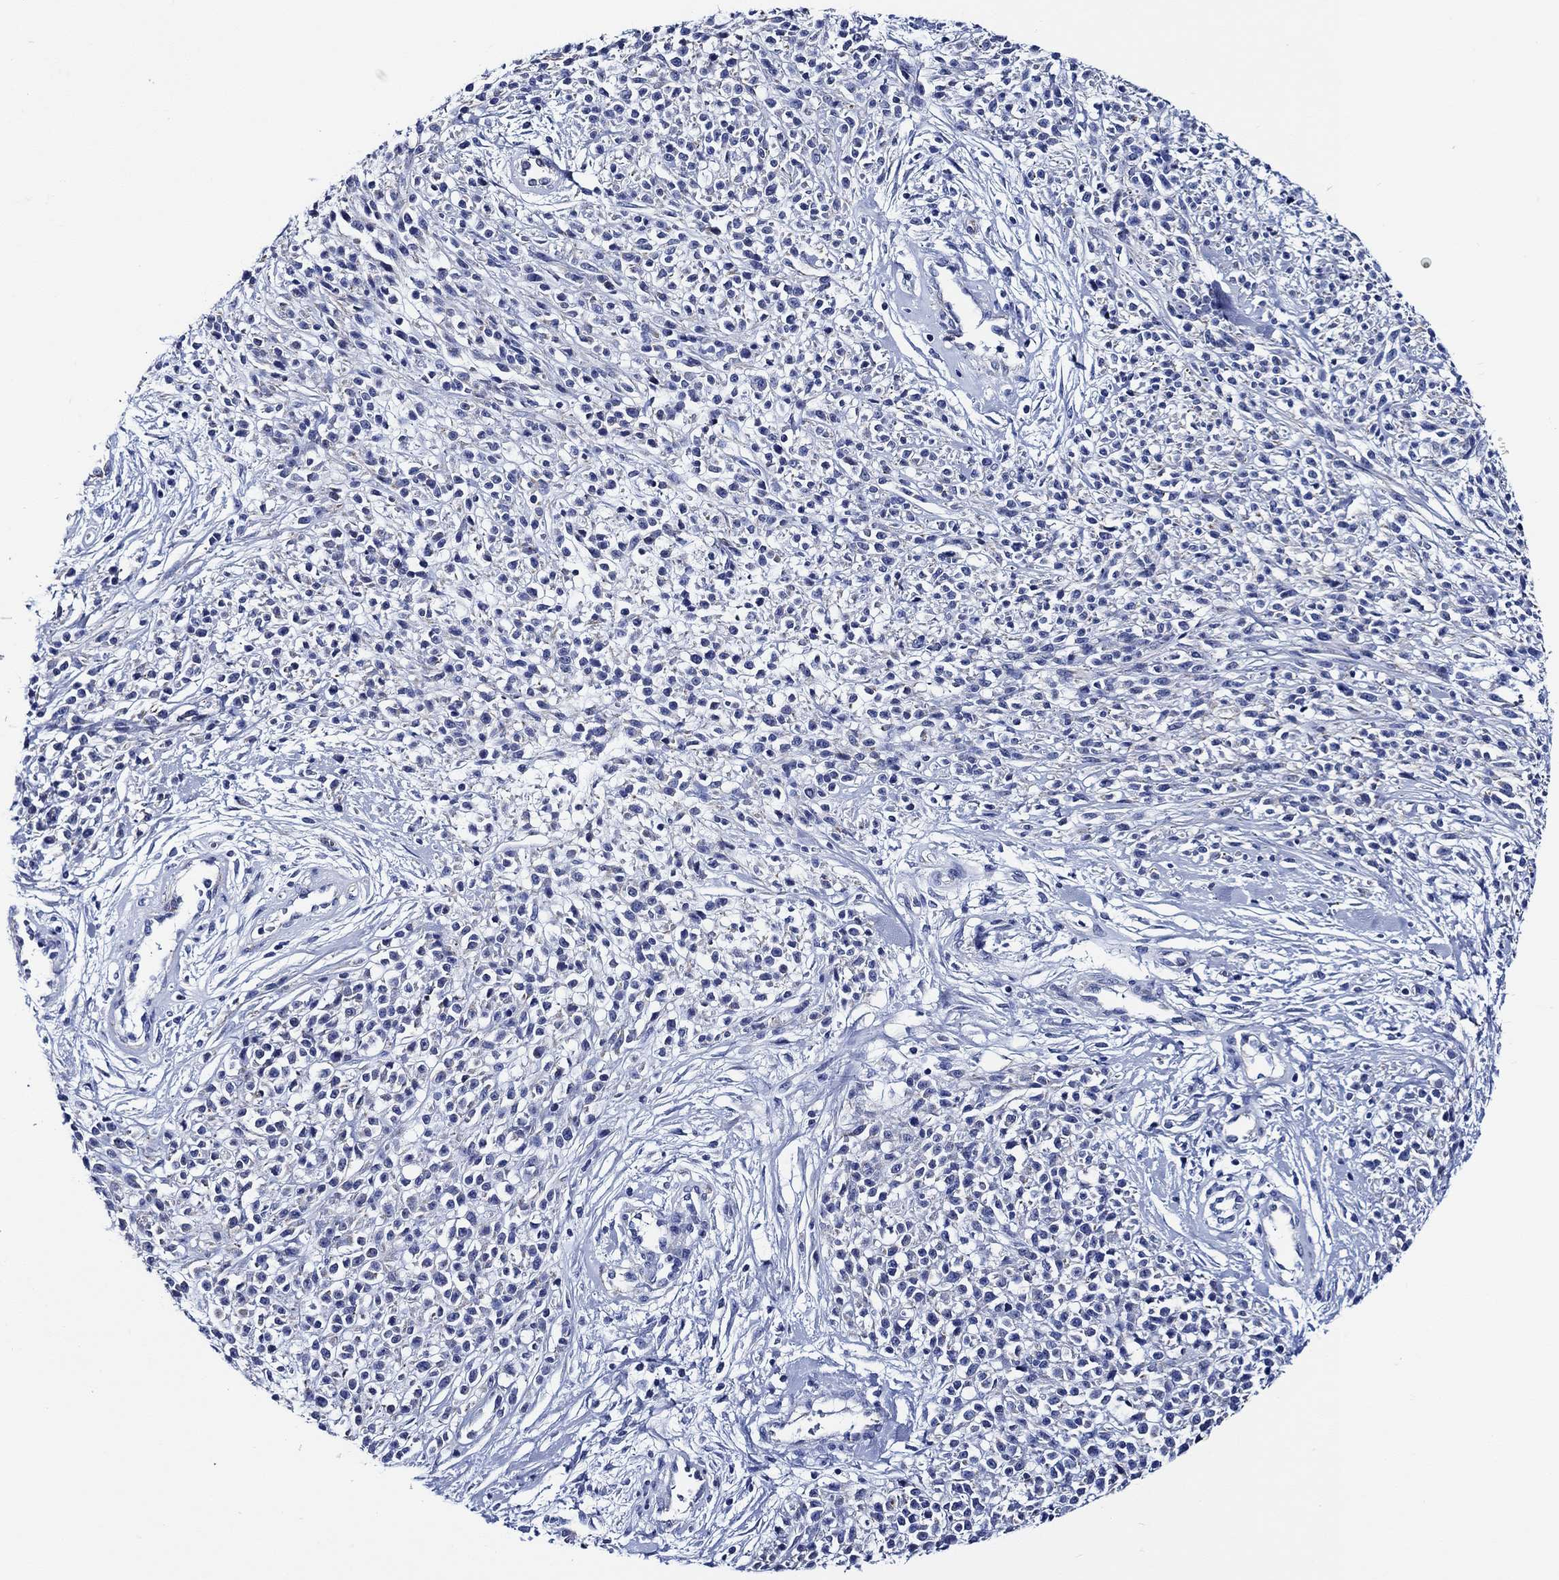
{"staining": {"intensity": "negative", "quantity": "none", "location": "none"}, "tissue": "melanoma", "cell_type": "Tumor cells", "image_type": "cancer", "snomed": [{"axis": "morphology", "description": "Malignant melanoma, NOS"}, {"axis": "topography", "description": "Skin"}, {"axis": "topography", "description": "Skin of trunk"}], "caption": "Protein analysis of malignant melanoma demonstrates no significant staining in tumor cells.", "gene": "WDR62", "patient": {"sex": "male", "age": 74}}